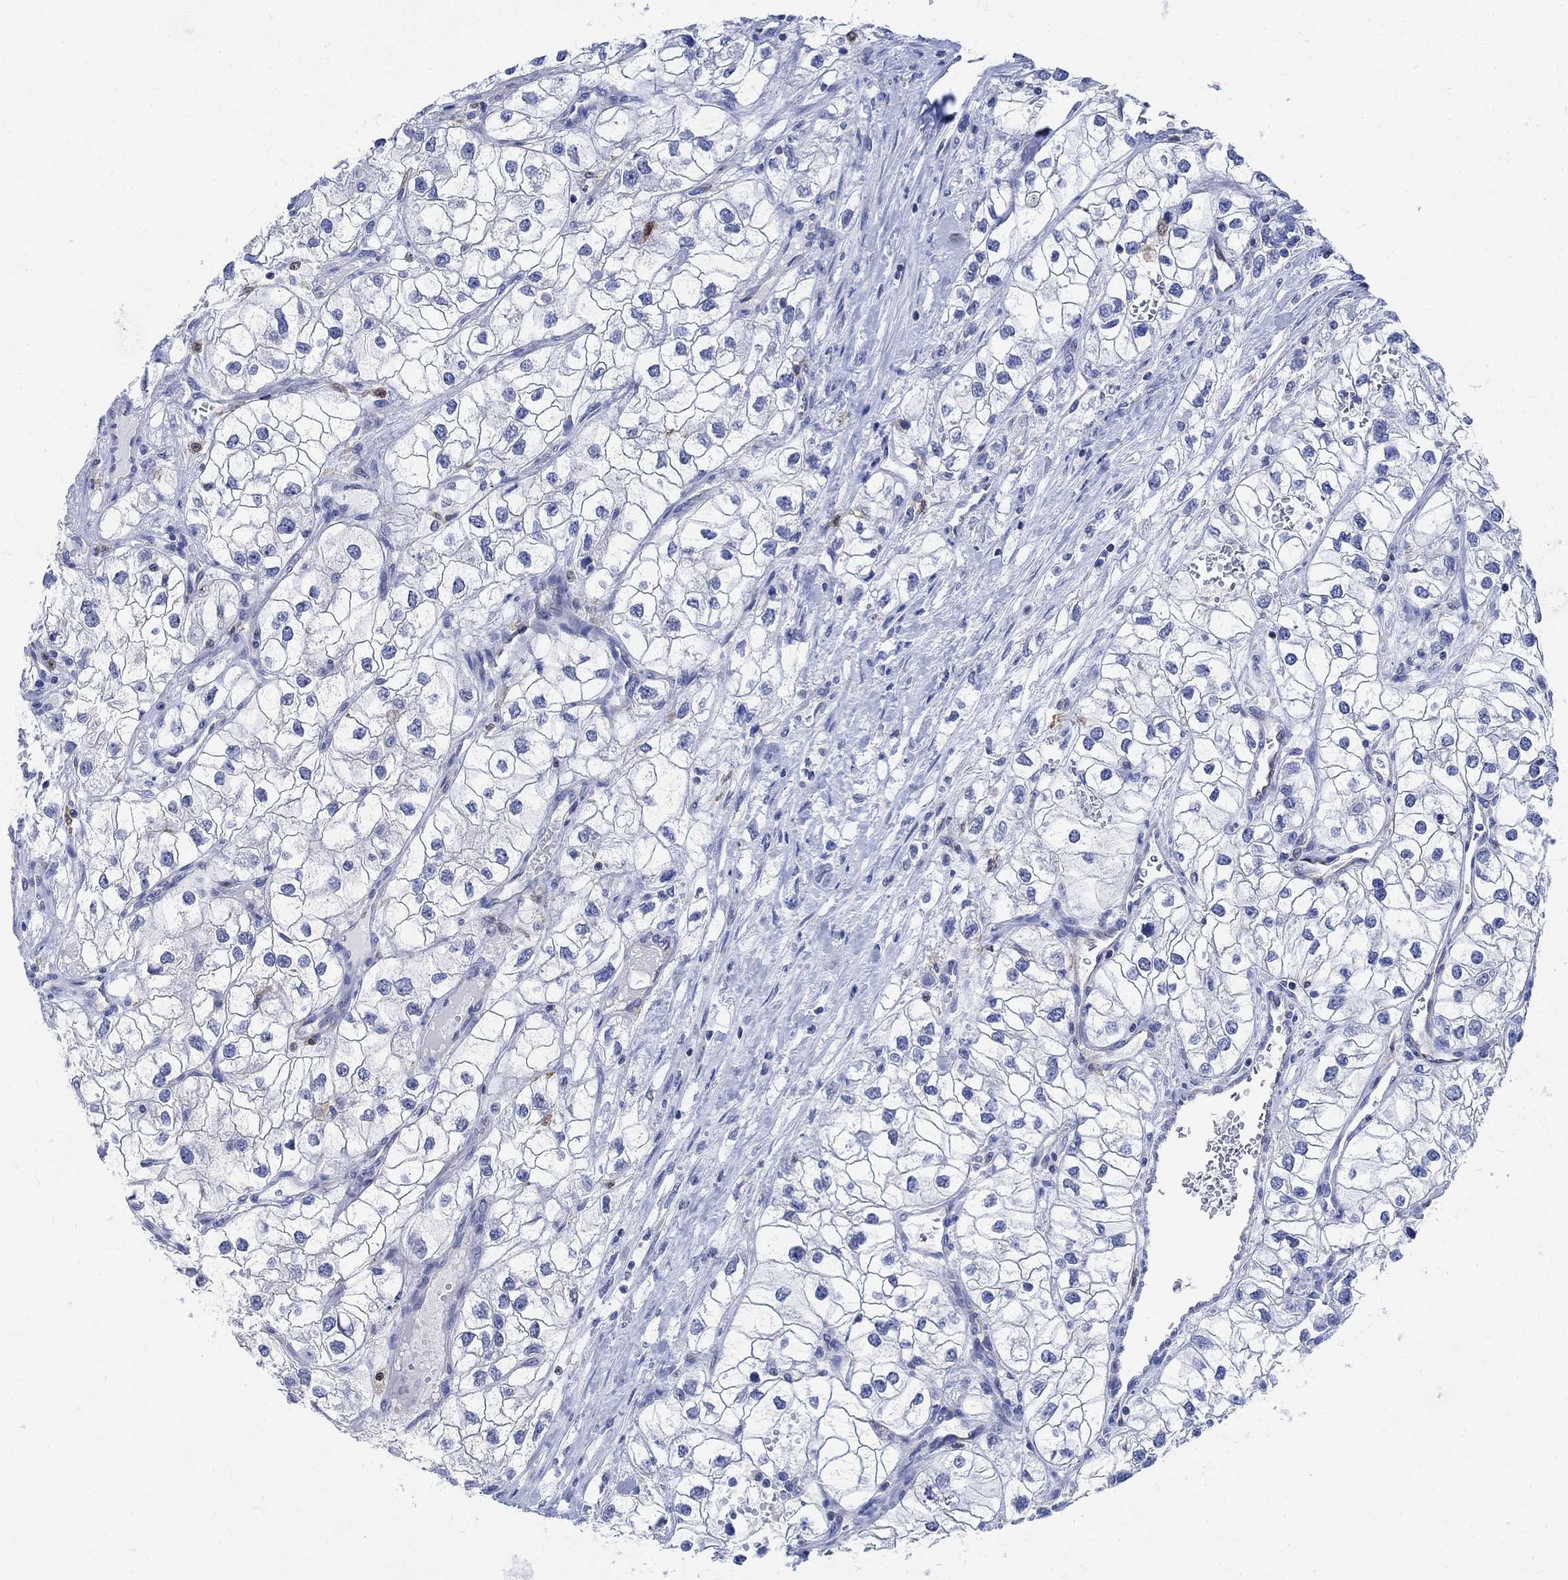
{"staining": {"intensity": "negative", "quantity": "none", "location": "none"}, "tissue": "renal cancer", "cell_type": "Tumor cells", "image_type": "cancer", "snomed": [{"axis": "morphology", "description": "Adenocarcinoma, NOS"}, {"axis": "topography", "description": "Kidney"}], "caption": "DAB immunohistochemical staining of adenocarcinoma (renal) exhibits no significant expression in tumor cells. (DAB (3,3'-diaminobenzidine) IHC visualized using brightfield microscopy, high magnification).", "gene": "PHF21B", "patient": {"sex": "male", "age": 59}}